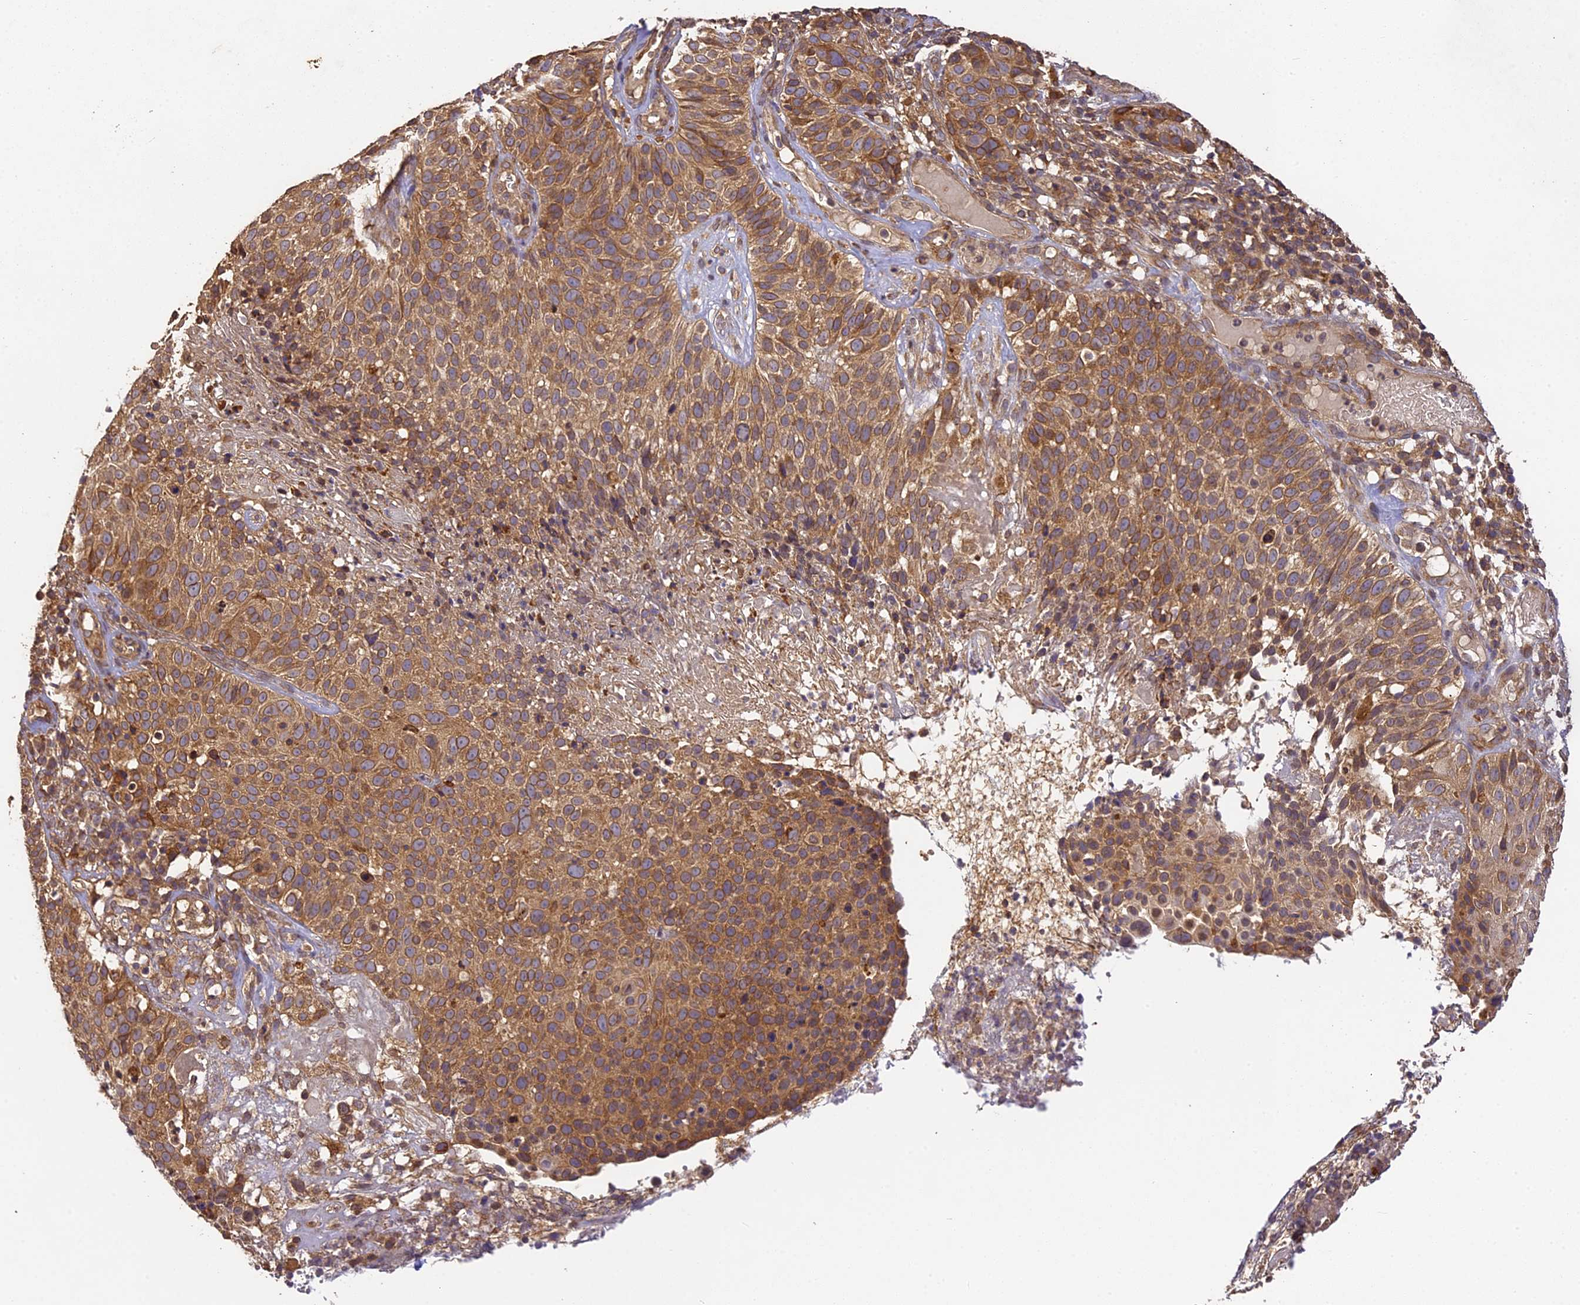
{"staining": {"intensity": "moderate", "quantity": ">75%", "location": "cytoplasmic/membranous"}, "tissue": "cervical cancer", "cell_type": "Tumor cells", "image_type": "cancer", "snomed": [{"axis": "morphology", "description": "Squamous cell carcinoma, NOS"}, {"axis": "topography", "description": "Cervix"}], "caption": "A medium amount of moderate cytoplasmic/membranous positivity is appreciated in approximately >75% of tumor cells in cervical cancer (squamous cell carcinoma) tissue.", "gene": "BRAP", "patient": {"sex": "female", "age": 74}}